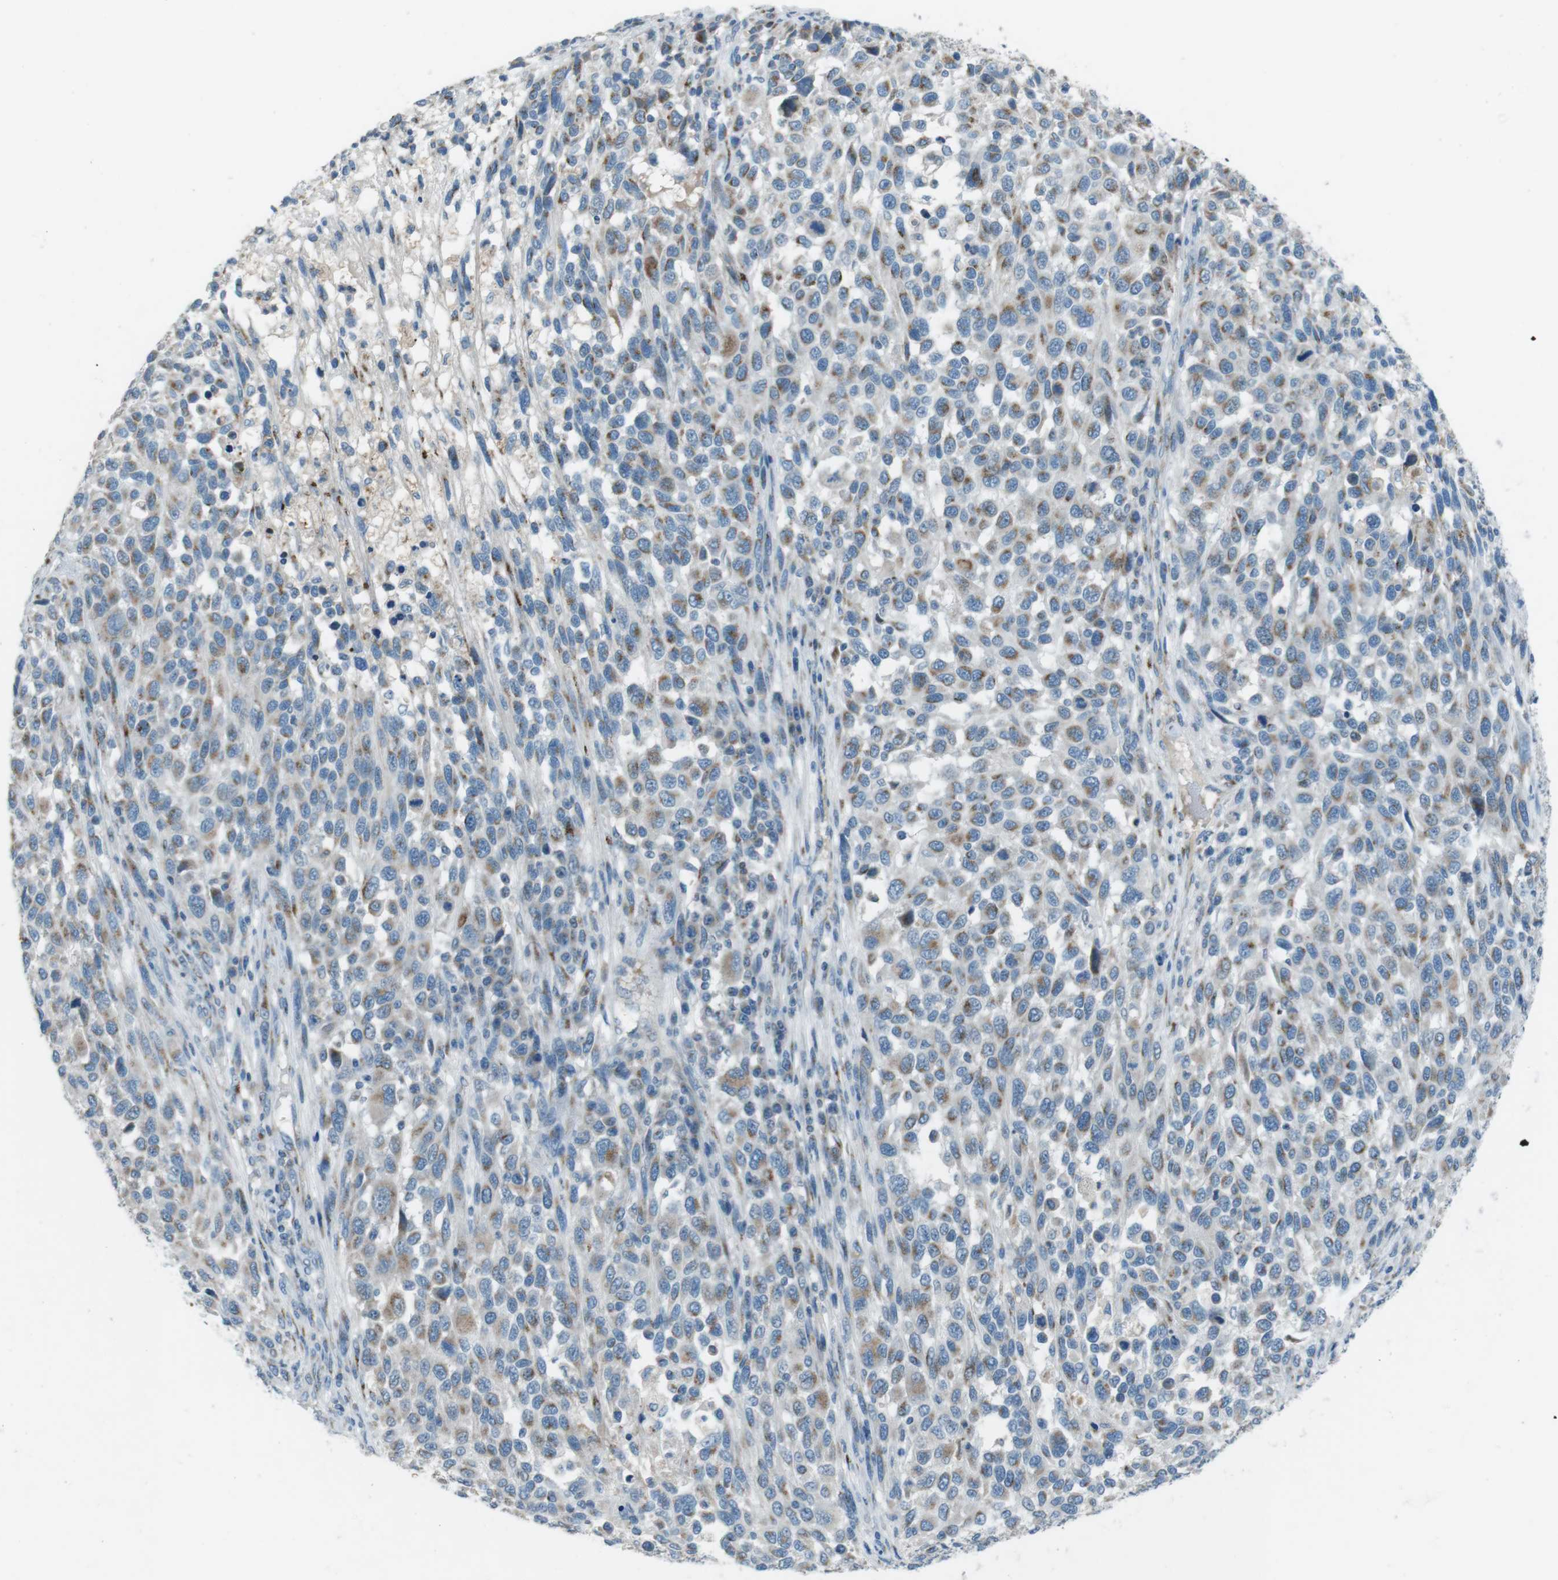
{"staining": {"intensity": "moderate", "quantity": "25%-75%", "location": "cytoplasmic/membranous"}, "tissue": "melanoma", "cell_type": "Tumor cells", "image_type": "cancer", "snomed": [{"axis": "morphology", "description": "Malignant melanoma, Metastatic site"}, {"axis": "topography", "description": "Lymph node"}], "caption": "Malignant melanoma (metastatic site) stained with DAB (3,3'-diaminobenzidine) immunohistochemistry (IHC) reveals medium levels of moderate cytoplasmic/membranous staining in about 25%-75% of tumor cells.", "gene": "TXNDC15", "patient": {"sex": "male", "age": 61}}